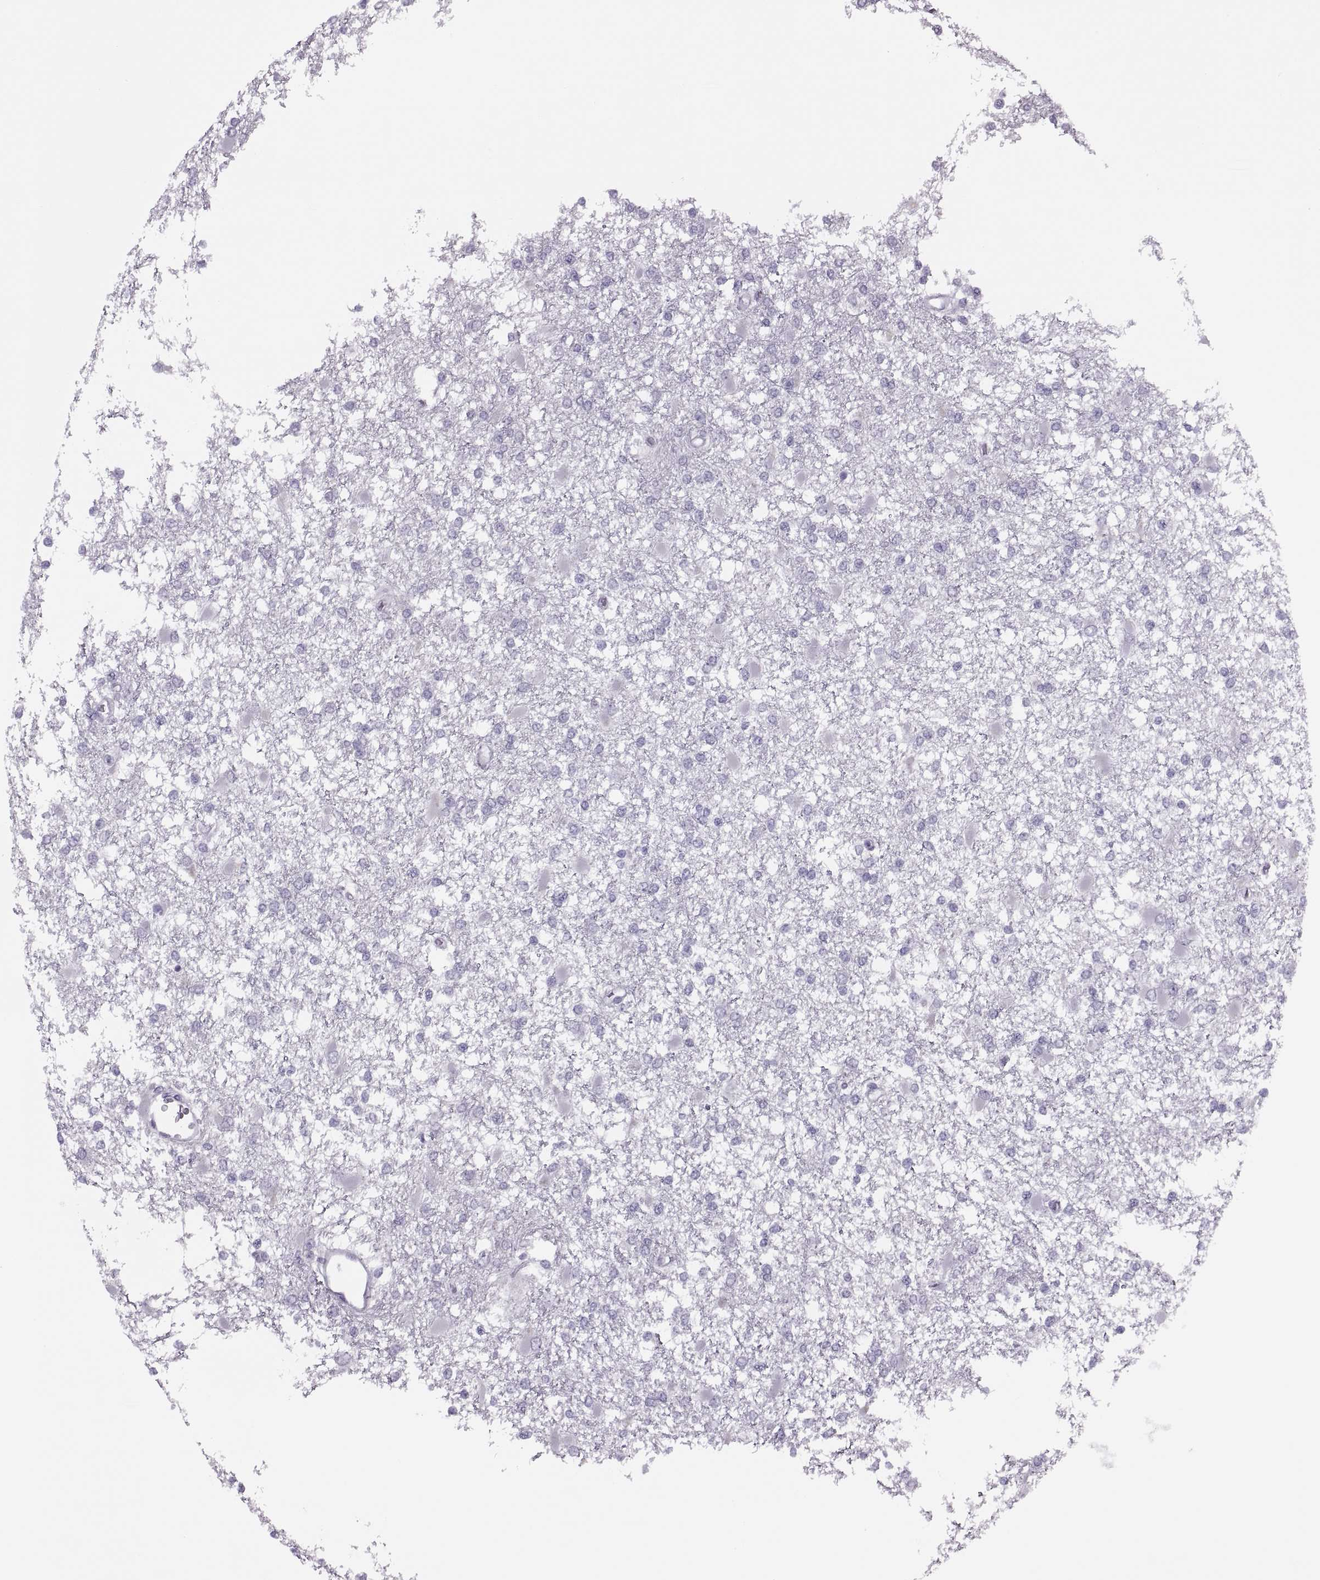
{"staining": {"intensity": "negative", "quantity": "none", "location": "none"}, "tissue": "glioma", "cell_type": "Tumor cells", "image_type": "cancer", "snomed": [{"axis": "morphology", "description": "Glioma, malignant, High grade"}, {"axis": "topography", "description": "Cerebral cortex"}], "caption": "The immunohistochemistry micrograph has no significant positivity in tumor cells of malignant high-grade glioma tissue.", "gene": "FAM24A", "patient": {"sex": "male", "age": 79}}